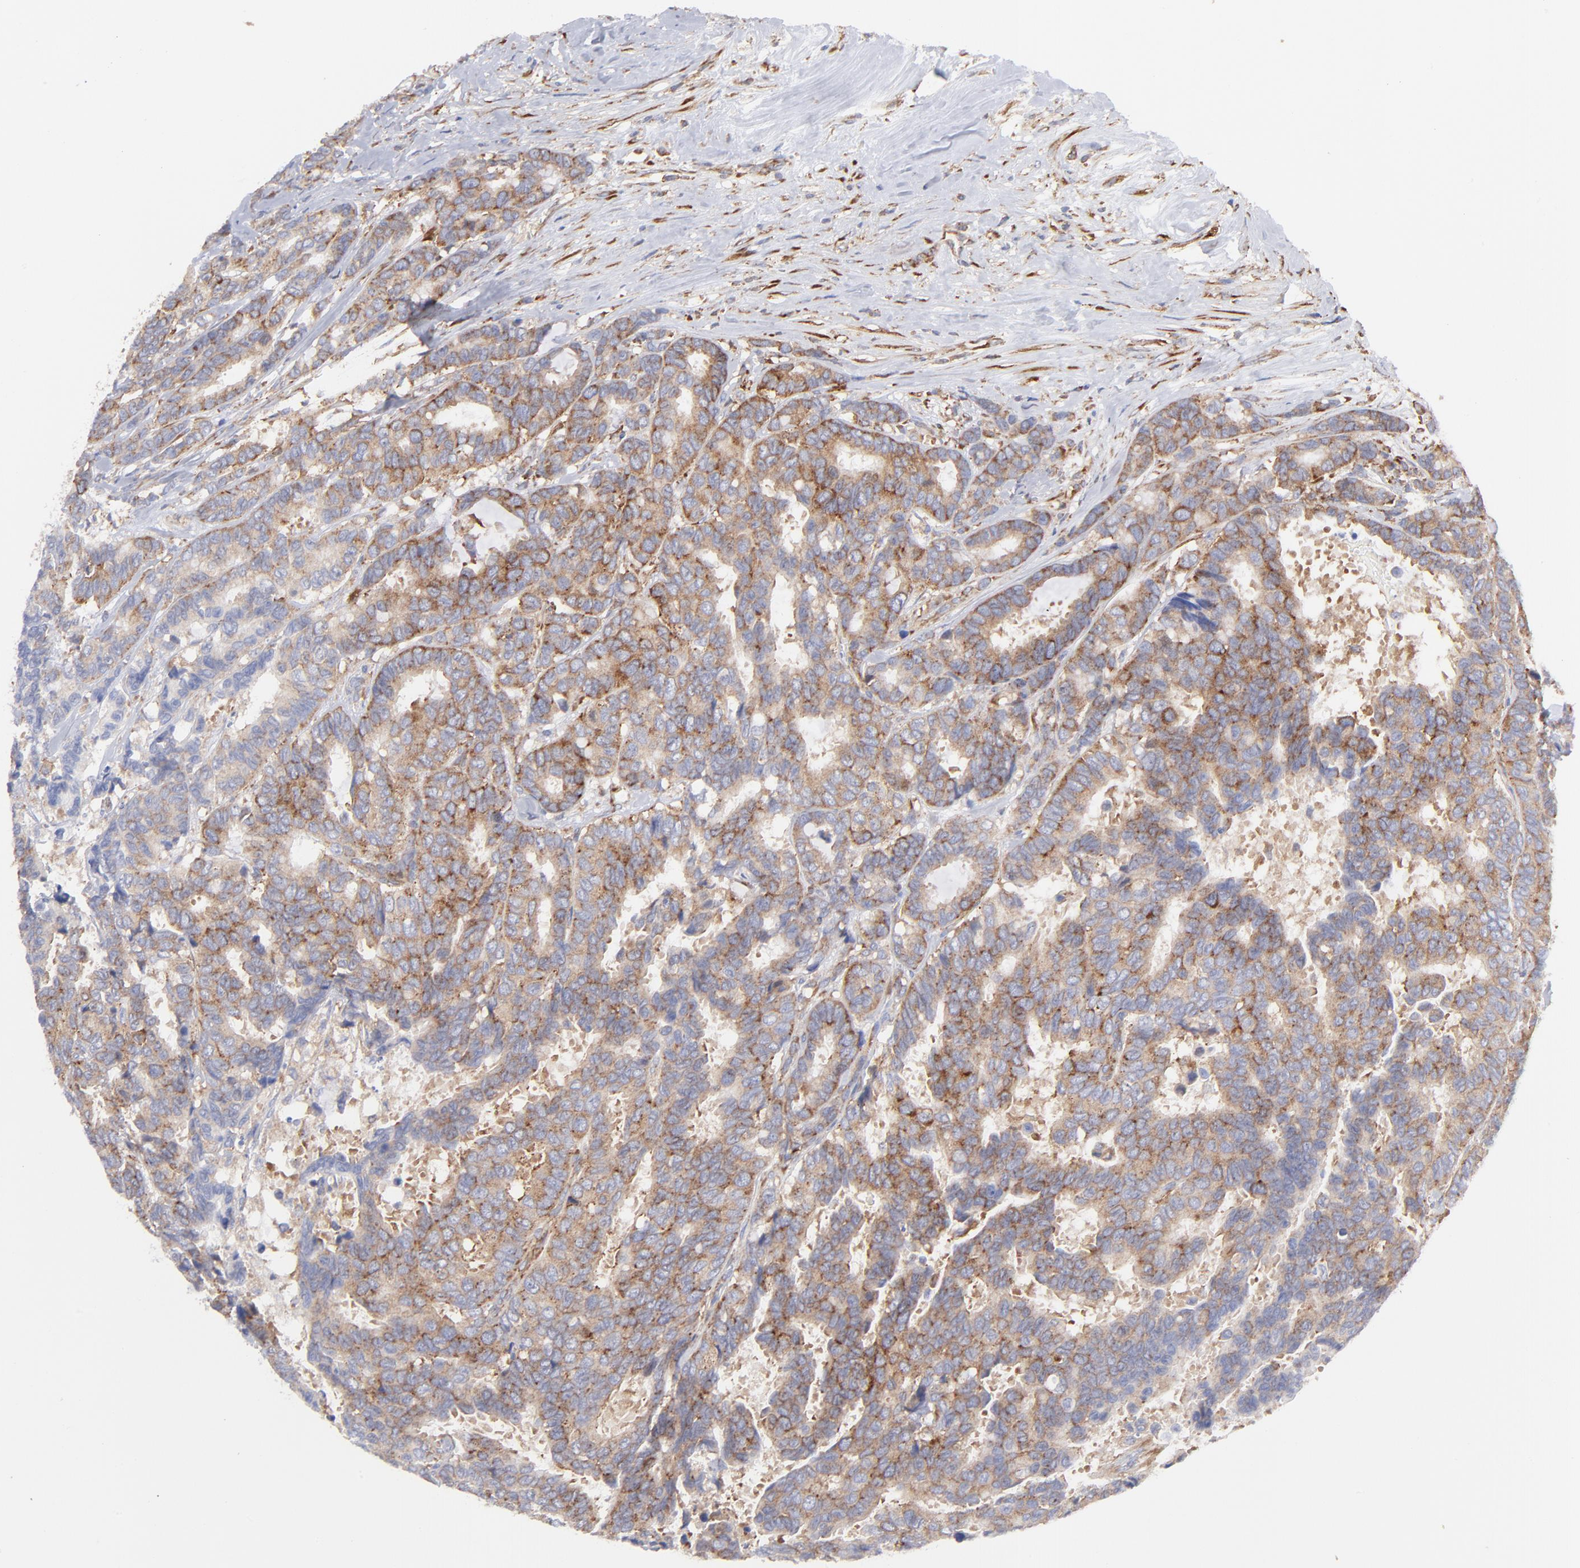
{"staining": {"intensity": "moderate", "quantity": ">75%", "location": "cytoplasmic/membranous"}, "tissue": "breast cancer", "cell_type": "Tumor cells", "image_type": "cancer", "snomed": [{"axis": "morphology", "description": "Duct carcinoma"}, {"axis": "topography", "description": "Breast"}], "caption": "The image displays staining of breast infiltrating ductal carcinoma, revealing moderate cytoplasmic/membranous protein expression (brown color) within tumor cells. The staining was performed using DAB to visualize the protein expression in brown, while the nuclei were stained in blue with hematoxylin (Magnification: 20x).", "gene": "EIF2AK2", "patient": {"sex": "female", "age": 87}}